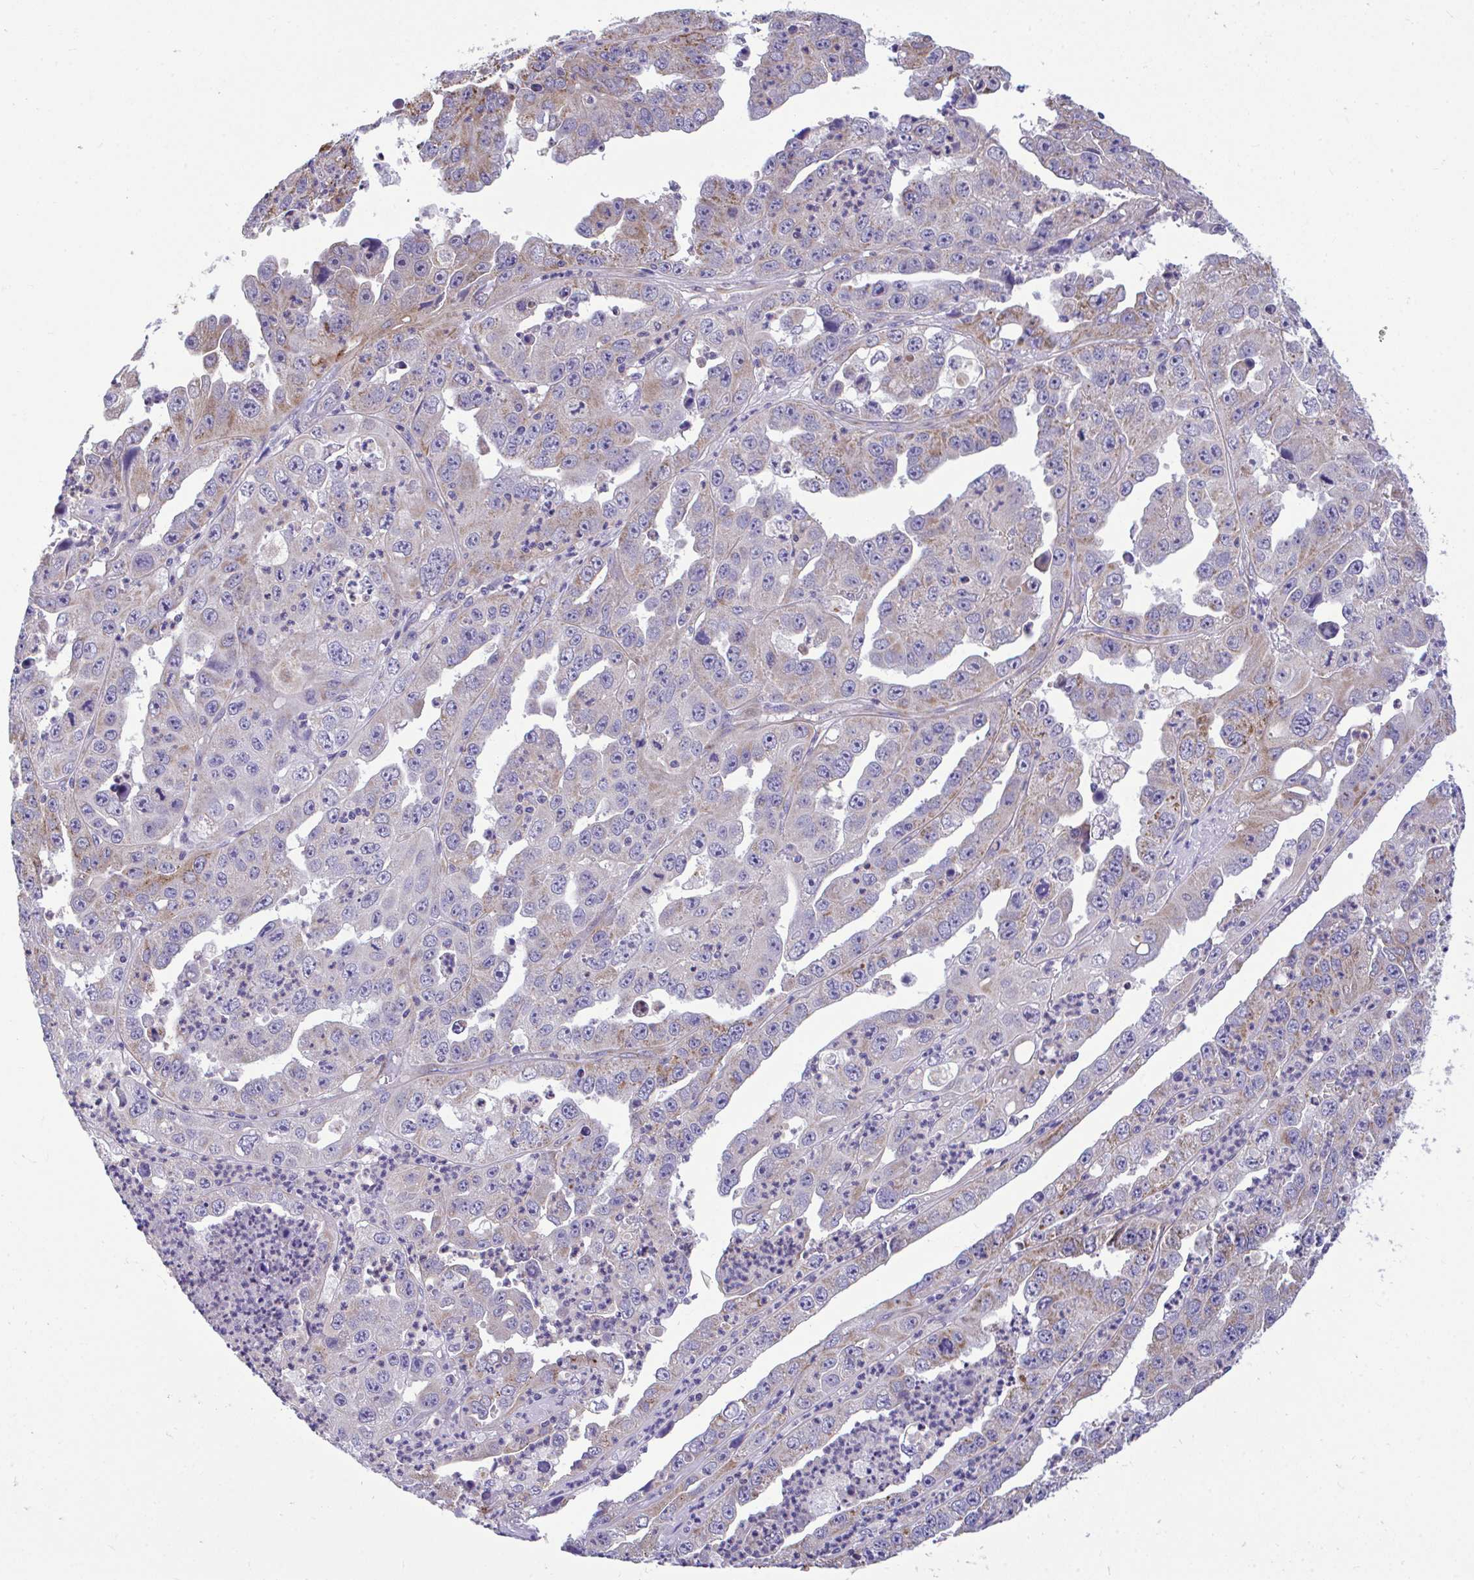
{"staining": {"intensity": "moderate", "quantity": "<25%", "location": "cytoplasmic/membranous"}, "tissue": "endometrial cancer", "cell_type": "Tumor cells", "image_type": "cancer", "snomed": [{"axis": "morphology", "description": "Adenocarcinoma, NOS"}, {"axis": "topography", "description": "Uterus"}], "caption": "This photomicrograph exhibits immunohistochemistry staining of human endometrial adenocarcinoma, with low moderate cytoplasmic/membranous expression in about <25% of tumor cells.", "gene": "SARS2", "patient": {"sex": "female", "age": 62}}